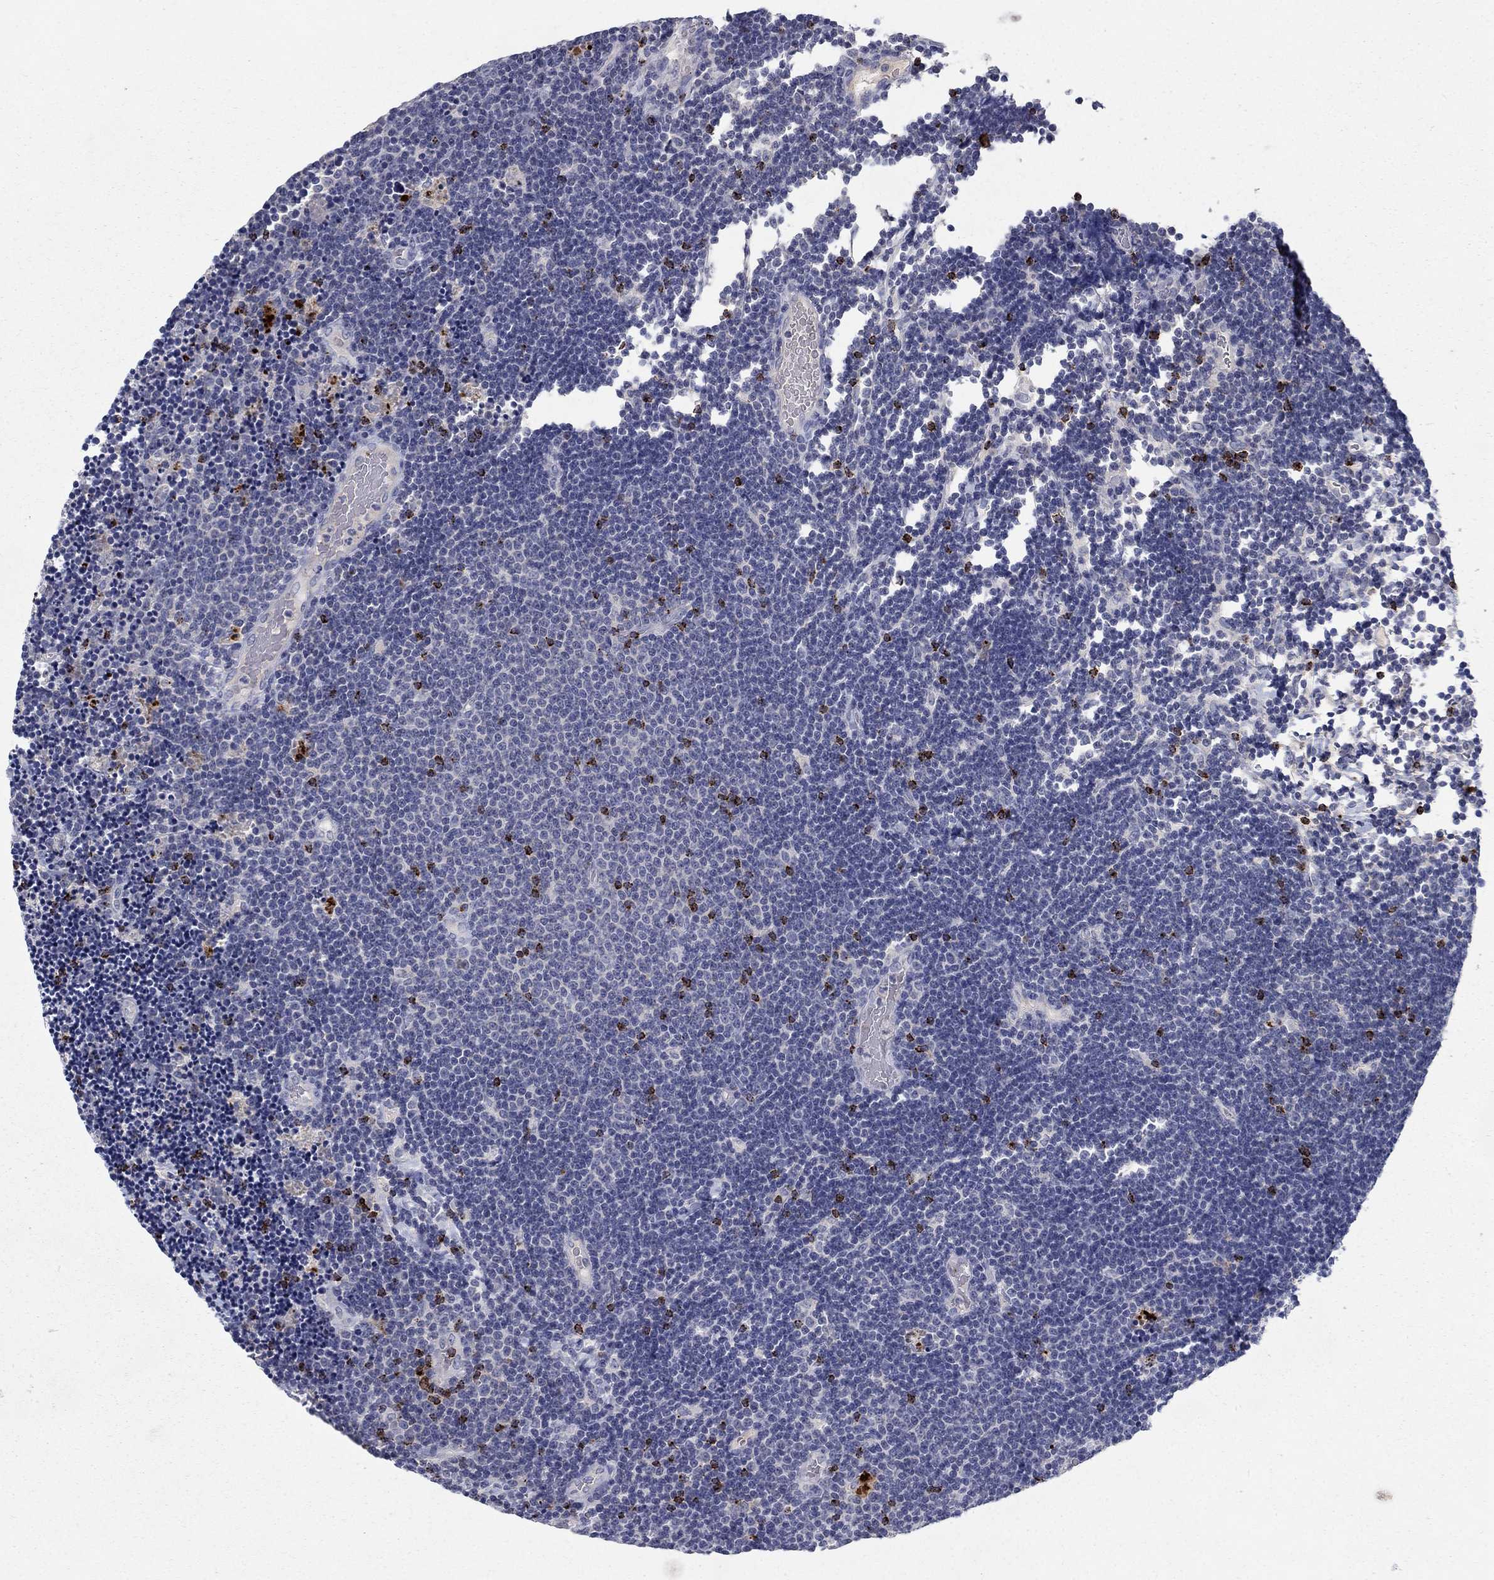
{"staining": {"intensity": "strong", "quantity": "<25%", "location": "cytoplasmic/membranous"}, "tissue": "lymphoma", "cell_type": "Tumor cells", "image_type": "cancer", "snomed": [{"axis": "morphology", "description": "Malignant lymphoma, non-Hodgkin's type, Low grade"}, {"axis": "topography", "description": "Brain"}], "caption": "Tumor cells exhibit strong cytoplasmic/membranous expression in approximately <25% of cells in low-grade malignant lymphoma, non-Hodgkin's type. Nuclei are stained in blue.", "gene": "GZMA", "patient": {"sex": "female", "age": 66}}